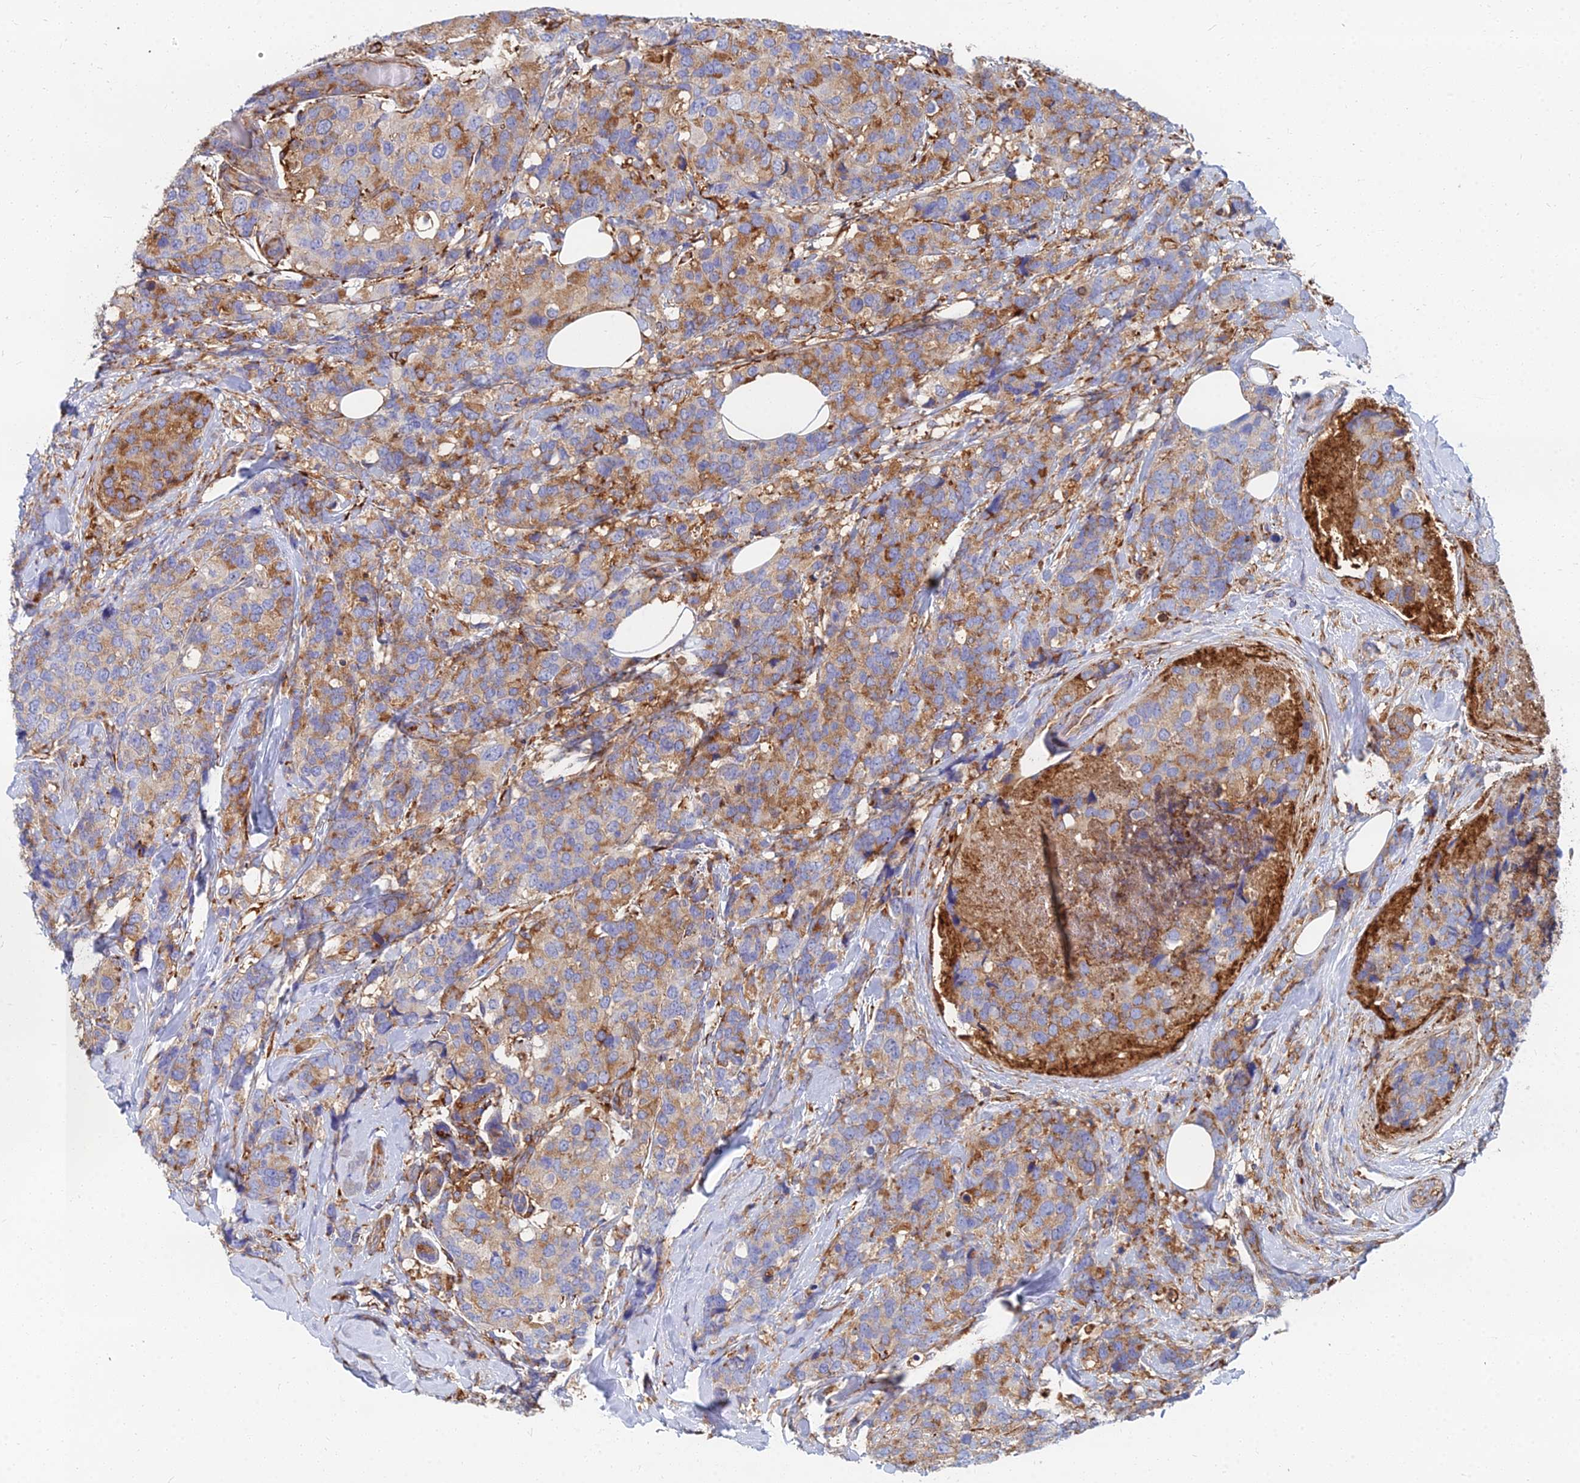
{"staining": {"intensity": "moderate", "quantity": ">75%", "location": "cytoplasmic/membranous"}, "tissue": "breast cancer", "cell_type": "Tumor cells", "image_type": "cancer", "snomed": [{"axis": "morphology", "description": "Lobular carcinoma"}, {"axis": "topography", "description": "Breast"}], "caption": "This photomicrograph demonstrates immunohistochemistry (IHC) staining of human breast cancer (lobular carcinoma), with medium moderate cytoplasmic/membranous positivity in approximately >75% of tumor cells.", "gene": "GPR42", "patient": {"sex": "female", "age": 59}}